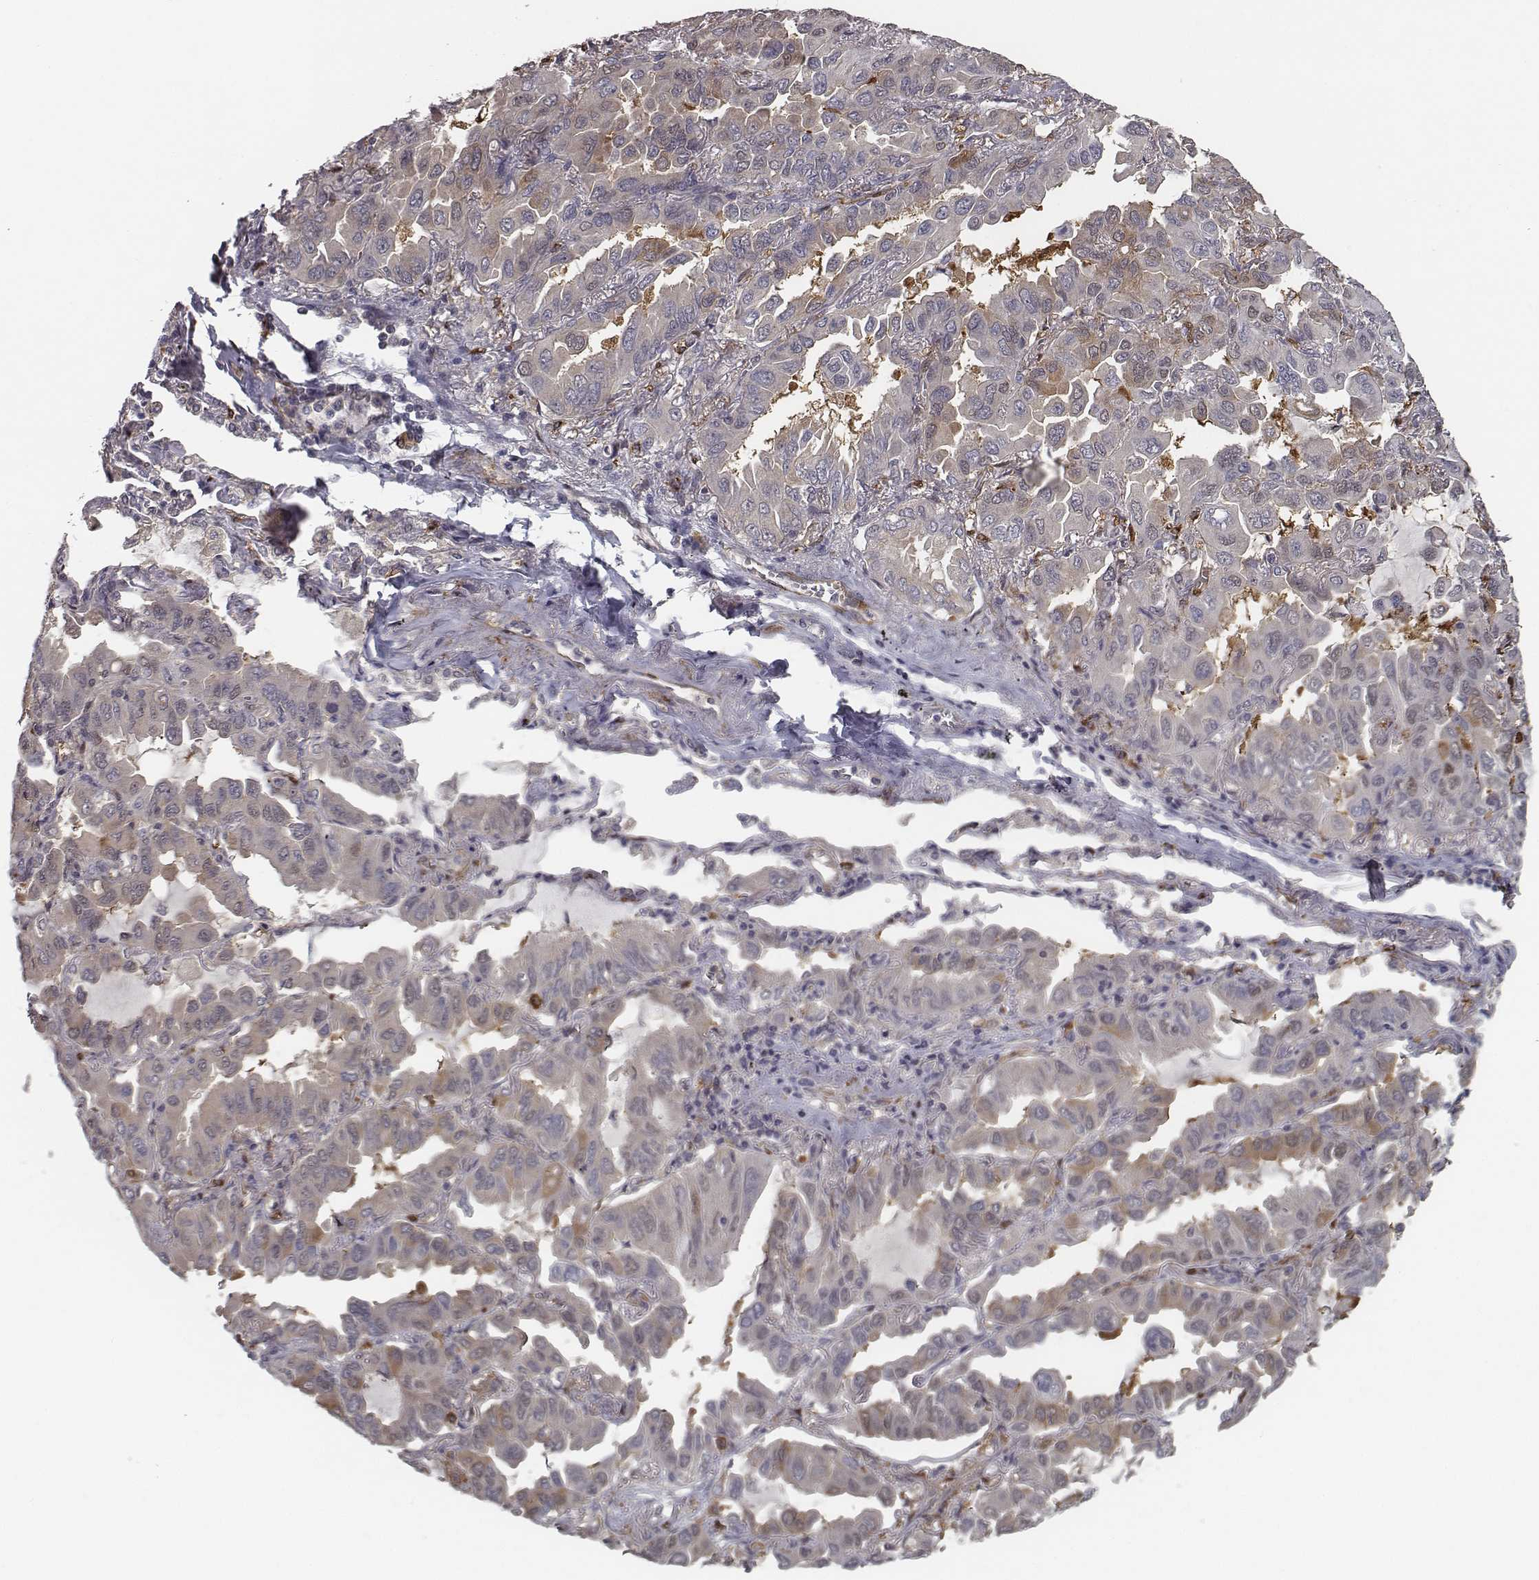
{"staining": {"intensity": "moderate", "quantity": "<25%", "location": "cytoplasmic/membranous"}, "tissue": "lung cancer", "cell_type": "Tumor cells", "image_type": "cancer", "snomed": [{"axis": "morphology", "description": "Adenocarcinoma, NOS"}, {"axis": "topography", "description": "Lung"}], "caption": "Immunohistochemical staining of human lung cancer (adenocarcinoma) demonstrates low levels of moderate cytoplasmic/membranous expression in about <25% of tumor cells. (brown staining indicates protein expression, while blue staining denotes nuclei).", "gene": "ISYNA1", "patient": {"sex": "male", "age": 64}}